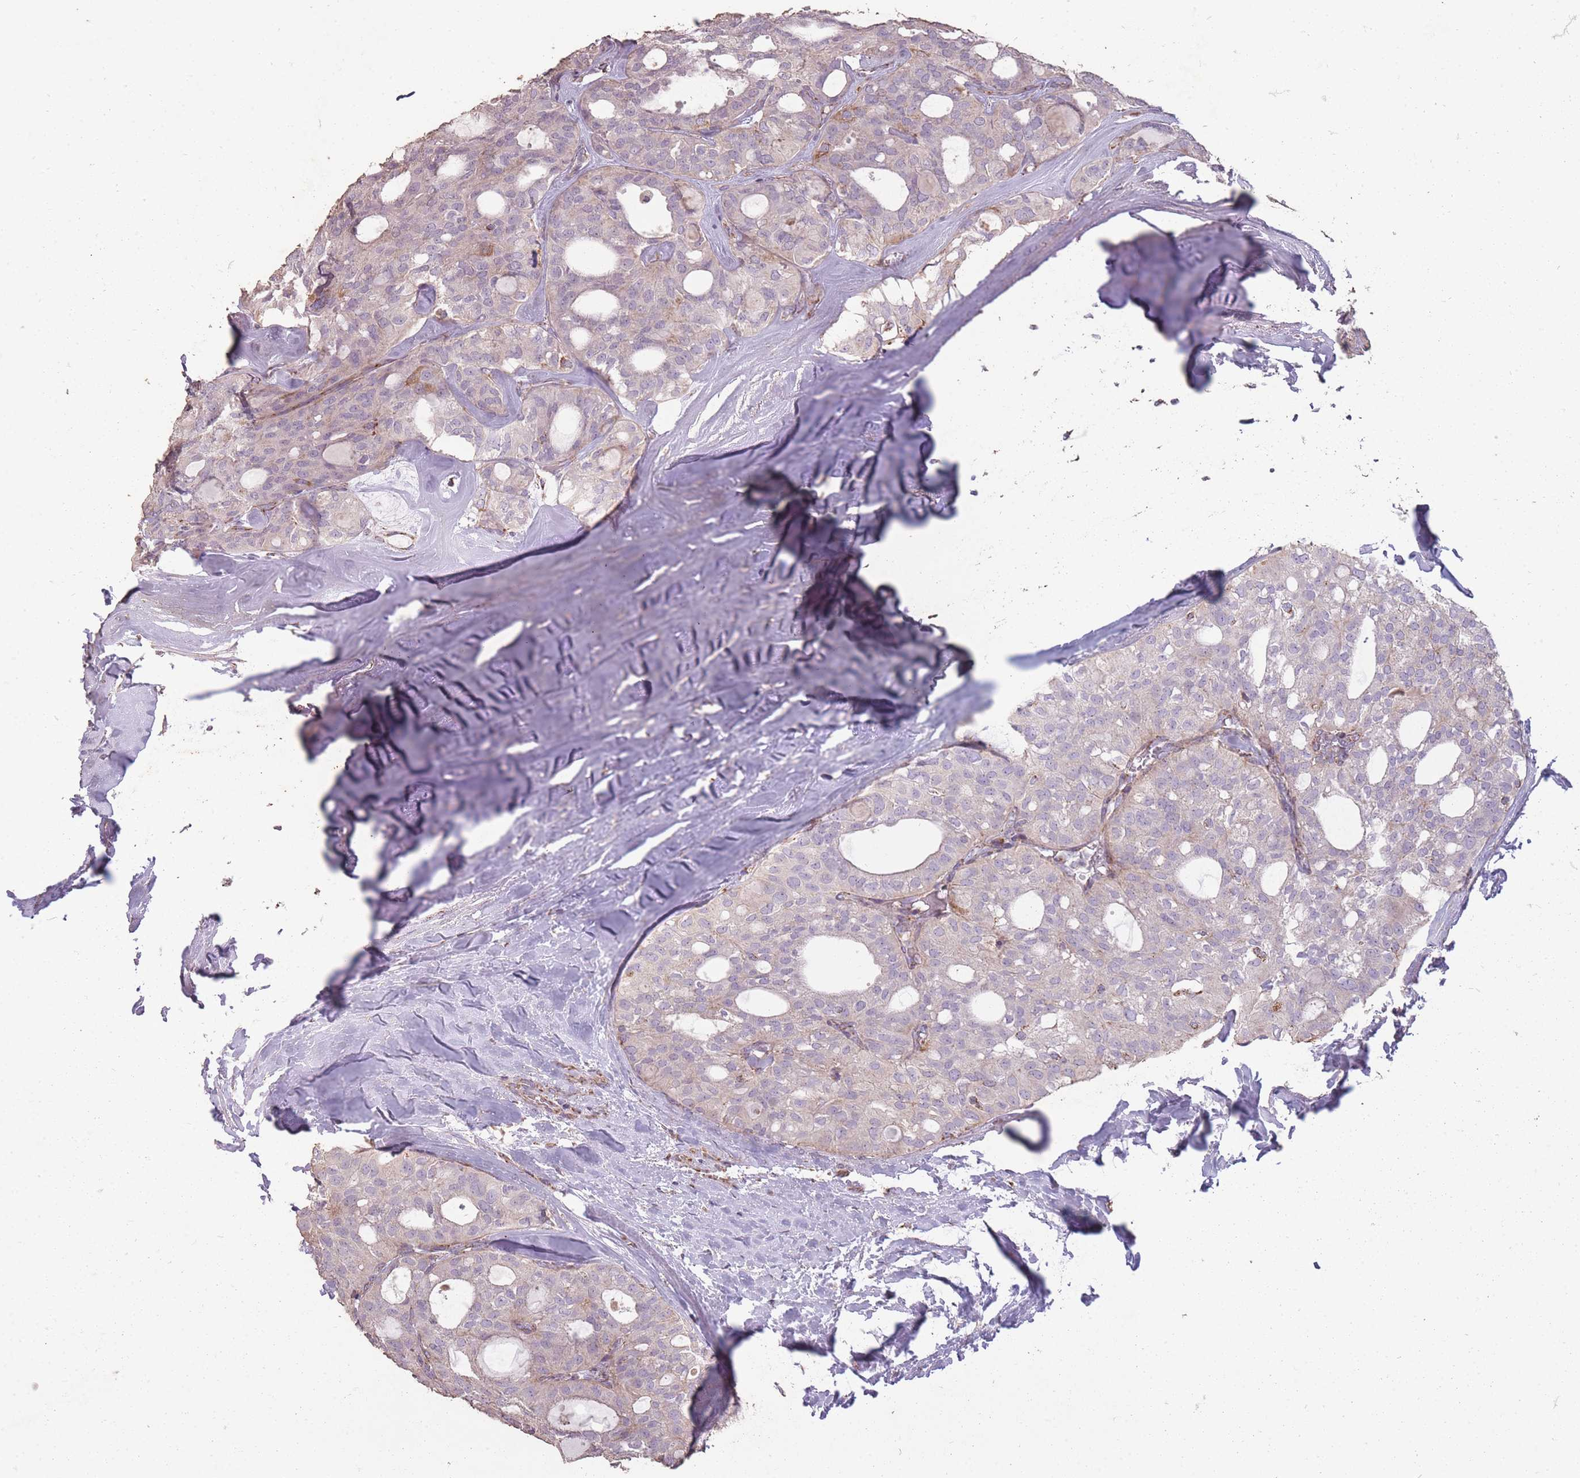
{"staining": {"intensity": "negative", "quantity": "none", "location": "none"}, "tissue": "thyroid cancer", "cell_type": "Tumor cells", "image_type": "cancer", "snomed": [{"axis": "morphology", "description": "Follicular adenoma carcinoma, NOS"}, {"axis": "topography", "description": "Thyroid gland"}], "caption": "Human thyroid cancer (follicular adenoma carcinoma) stained for a protein using immunohistochemistry (IHC) shows no staining in tumor cells.", "gene": "CNOT8", "patient": {"sex": "male", "age": 75}}